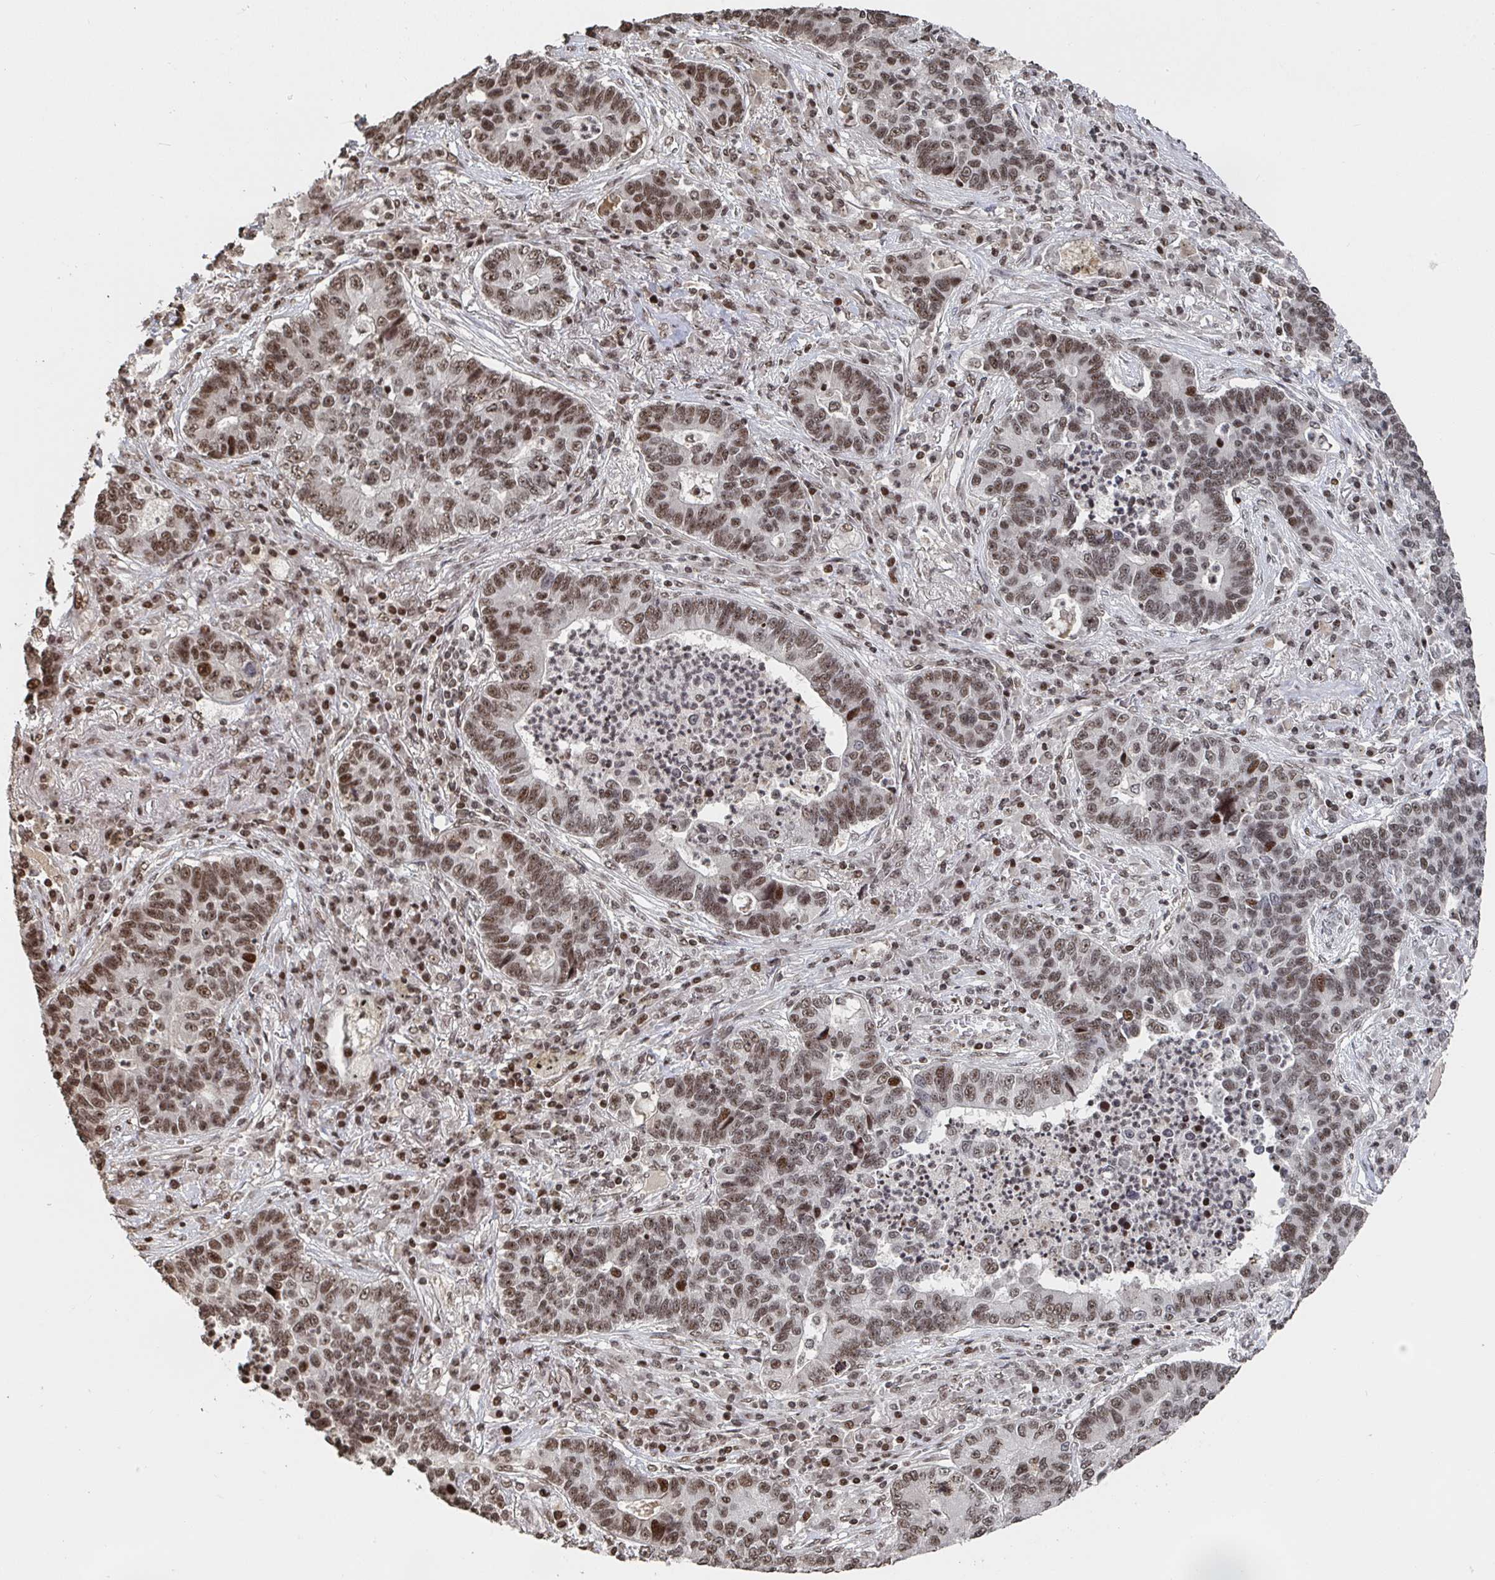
{"staining": {"intensity": "moderate", "quantity": ">75%", "location": "nuclear"}, "tissue": "lung cancer", "cell_type": "Tumor cells", "image_type": "cancer", "snomed": [{"axis": "morphology", "description": "Adenocarcinoma, NOS"}, {"axis": "topography", "description": "Lung"}], "caption": "Moderate nuclear protein staining is appreciated in approximately >75% of tumor cells in adenocarcinoma (lung). (DAB (3,3'-diaminobenzidine) IHC, brown staining for protein, blue staining for nuclei).", "gene": "ZDHHC12", "patient": {"sex": "female", "age": 57}}